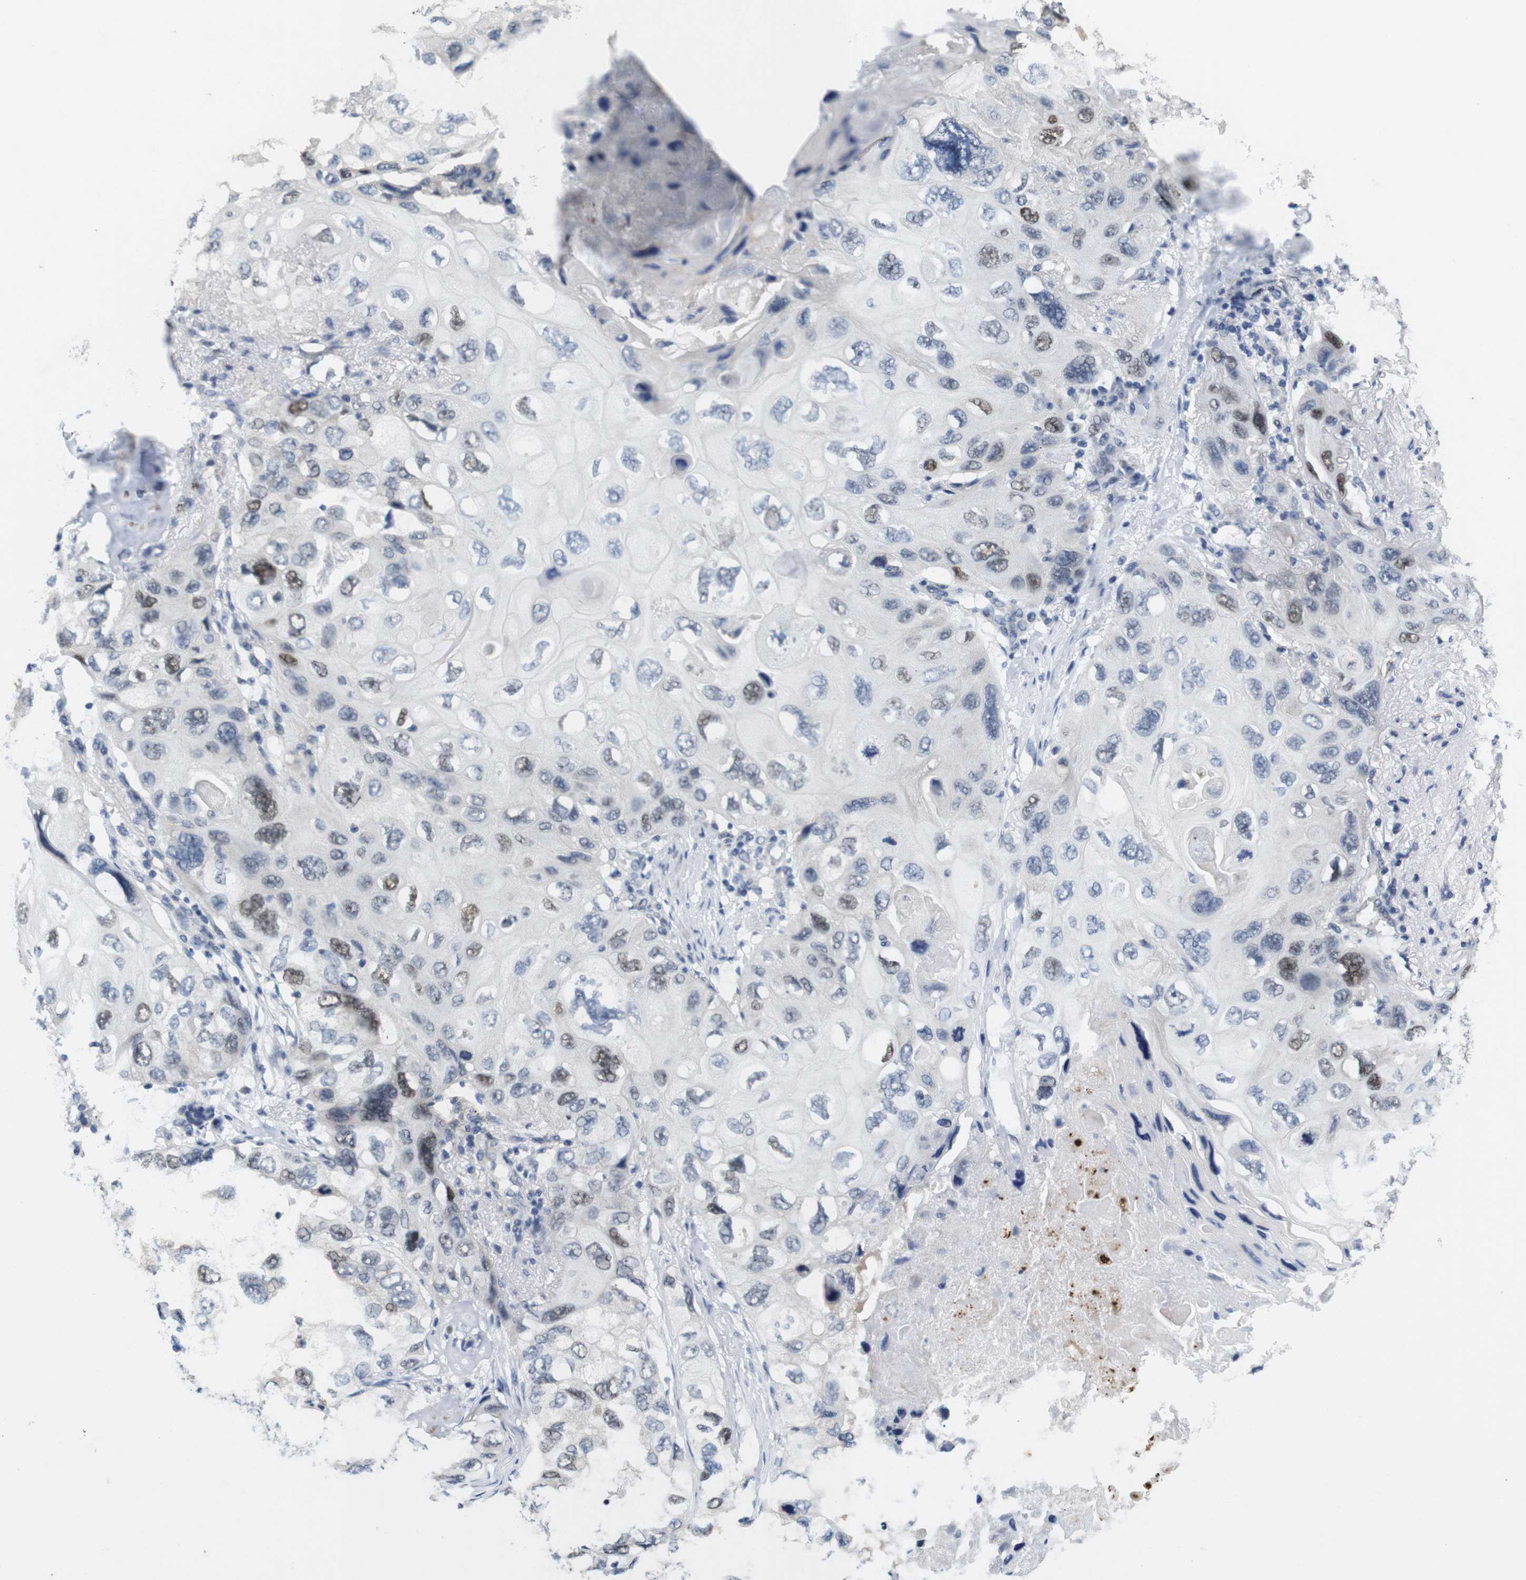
{"staining": {"intensity": "moderate", "quantity": "<25%", "location": "nuclear"}, "tissue": "lung cancer", "cell_type": "Tumor cells", "image_type": "cancer", "snomed": [{"axis": "morphology", "description": "Squamous cell carcinoma, NOS"}, {"axis": "topography", "description": "Lung"}], "caption": "A brown stain labels moderate nuclear expression of a protein in human lung squamous cell carcinoma tumor cells.", "gene": "SKP2", "patient": {"sex": "female", "age": 73}}